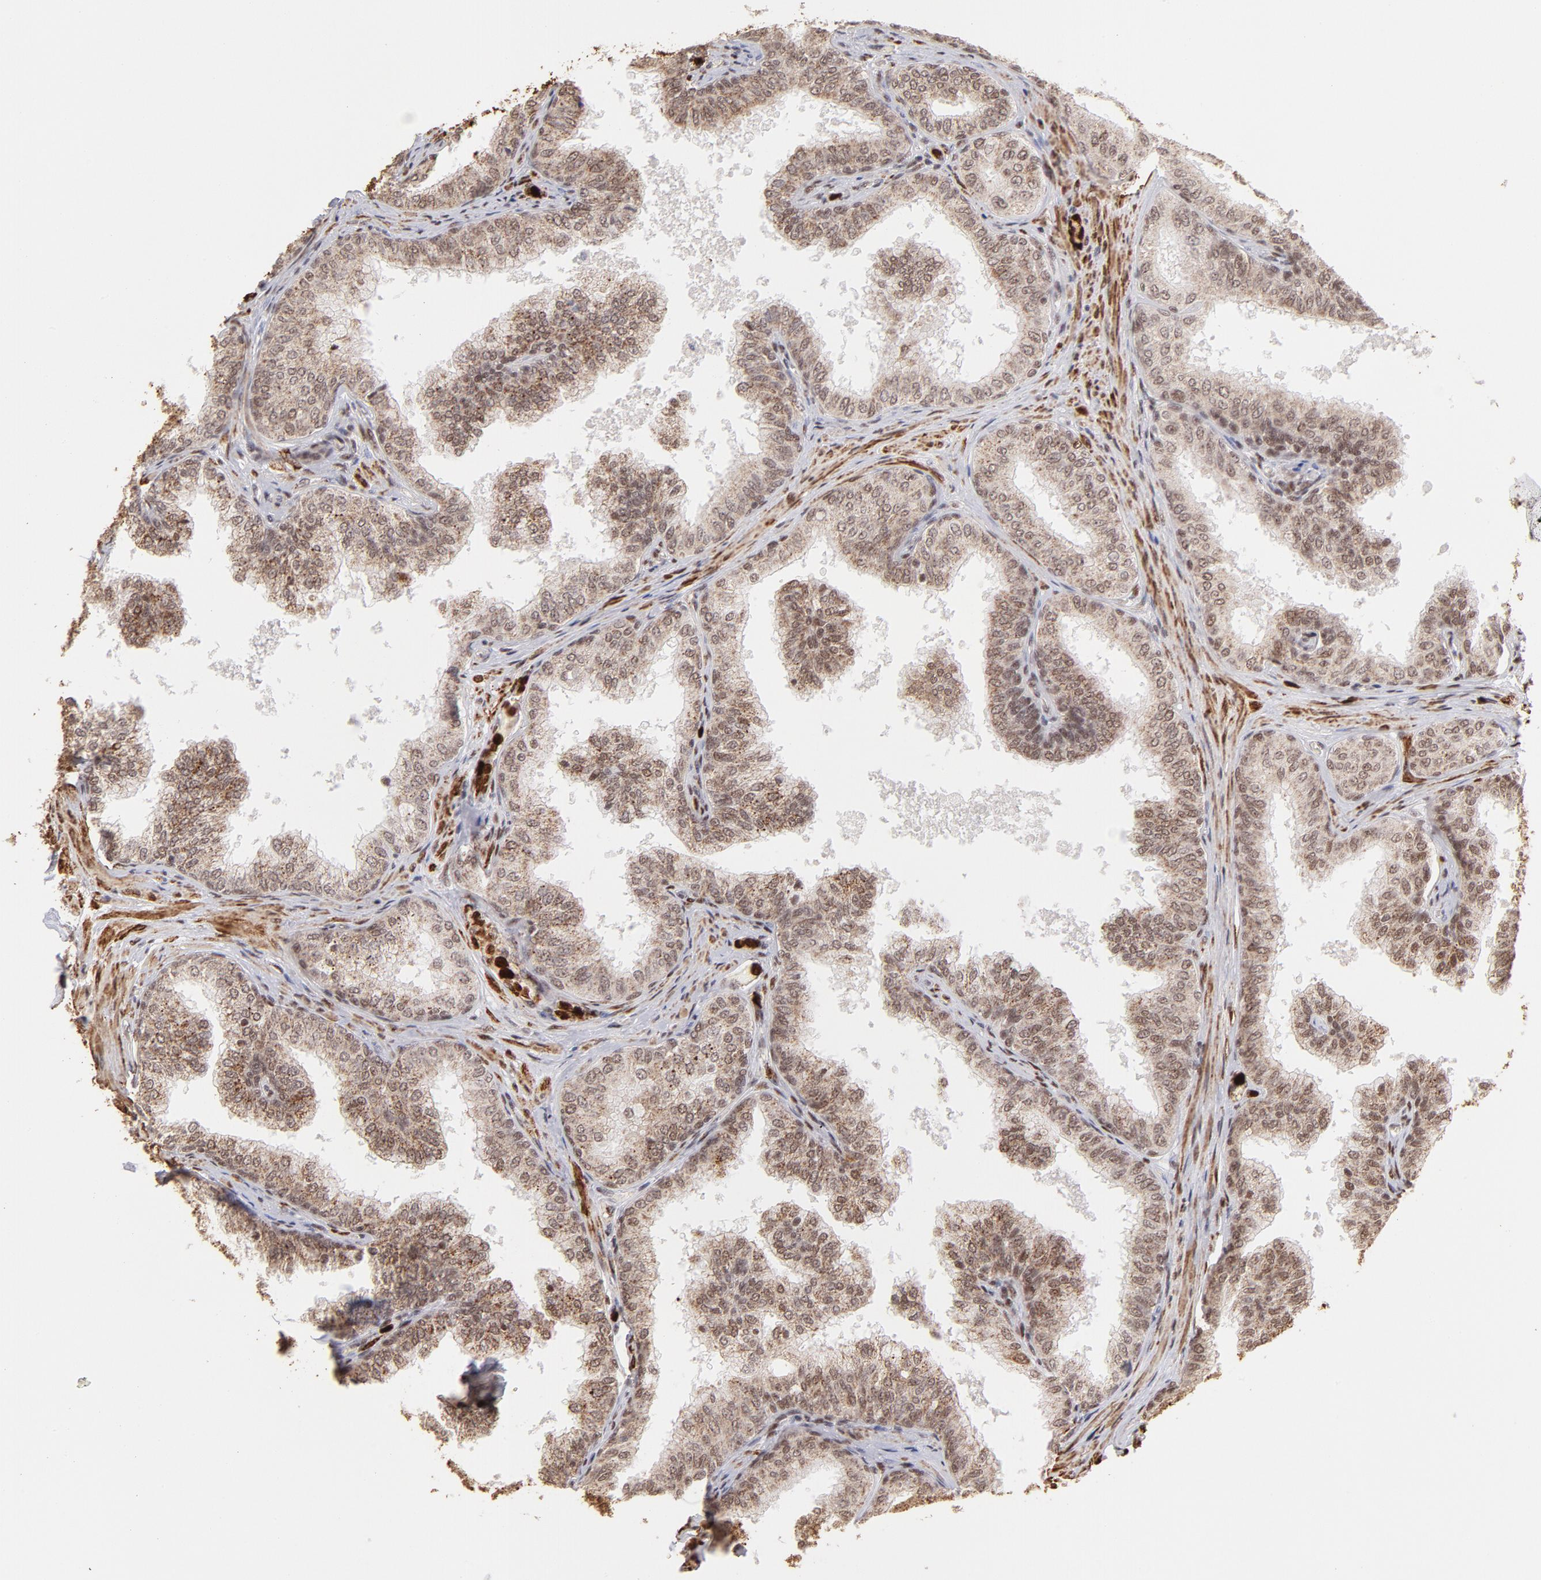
{"staining": {"intensity": "moderate", "quantity": ">75%", "location": "cytoplasmic/membranous,nuclear"}, "tissue": "prostate", "cell_type": "Glandular cells", "image_type": "normal", "snomed": [{"axis": "morphology", "description": "Normal tissue, NOS"}, {"axis": "topography", "description": "Prostate"}], "caption": "This micrograph demonstrates normal prostate stained with IHC to label a protein in brown. The cytoplasmic/membranous,nuclear of glandular cells show moderate positivity for the protein. Nuclei are counter-stained blue.", "gene": "ZFX", "patient": {"sex": "male", "age": 60}}